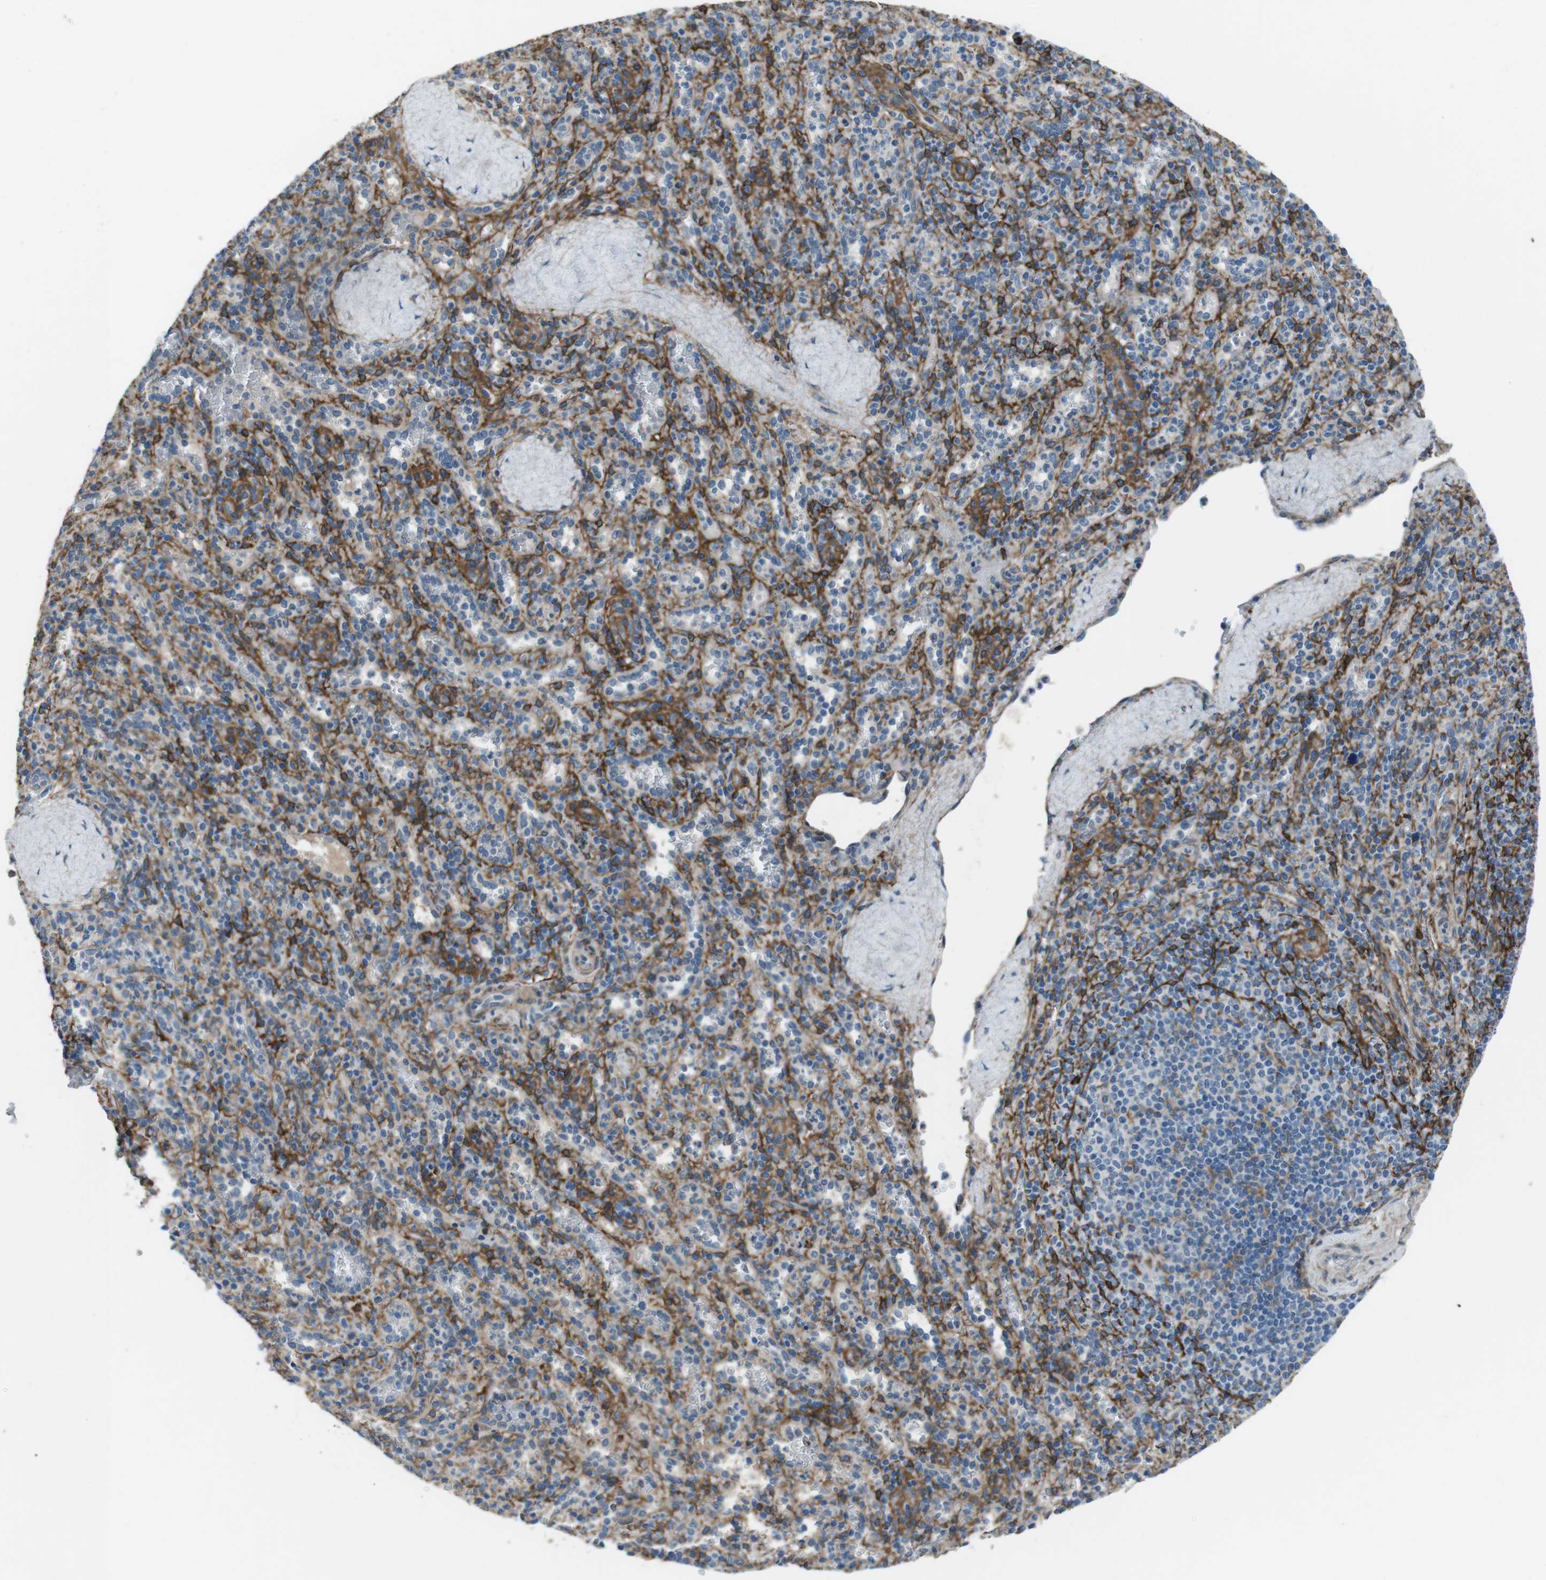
{"staining": {"intensity": "negative", "quantity": "none", "location": "none"}, "tissue": "spleen", "cell_type": "Cells in red pulp", "image_type": "normal", "snomed": [{"axis": "morphology", "description": "Normal tissue, NOS"}, {"axis": "topography", "description": "Spleen"}], "caption": "Protein analysis of unremarkable spleen displays no significant expression in cells in red pulp. (IHC, brightfield microscopy, high magnification).", "gene": "ANK2", "patient": {"sex": "male", "age": 36}}